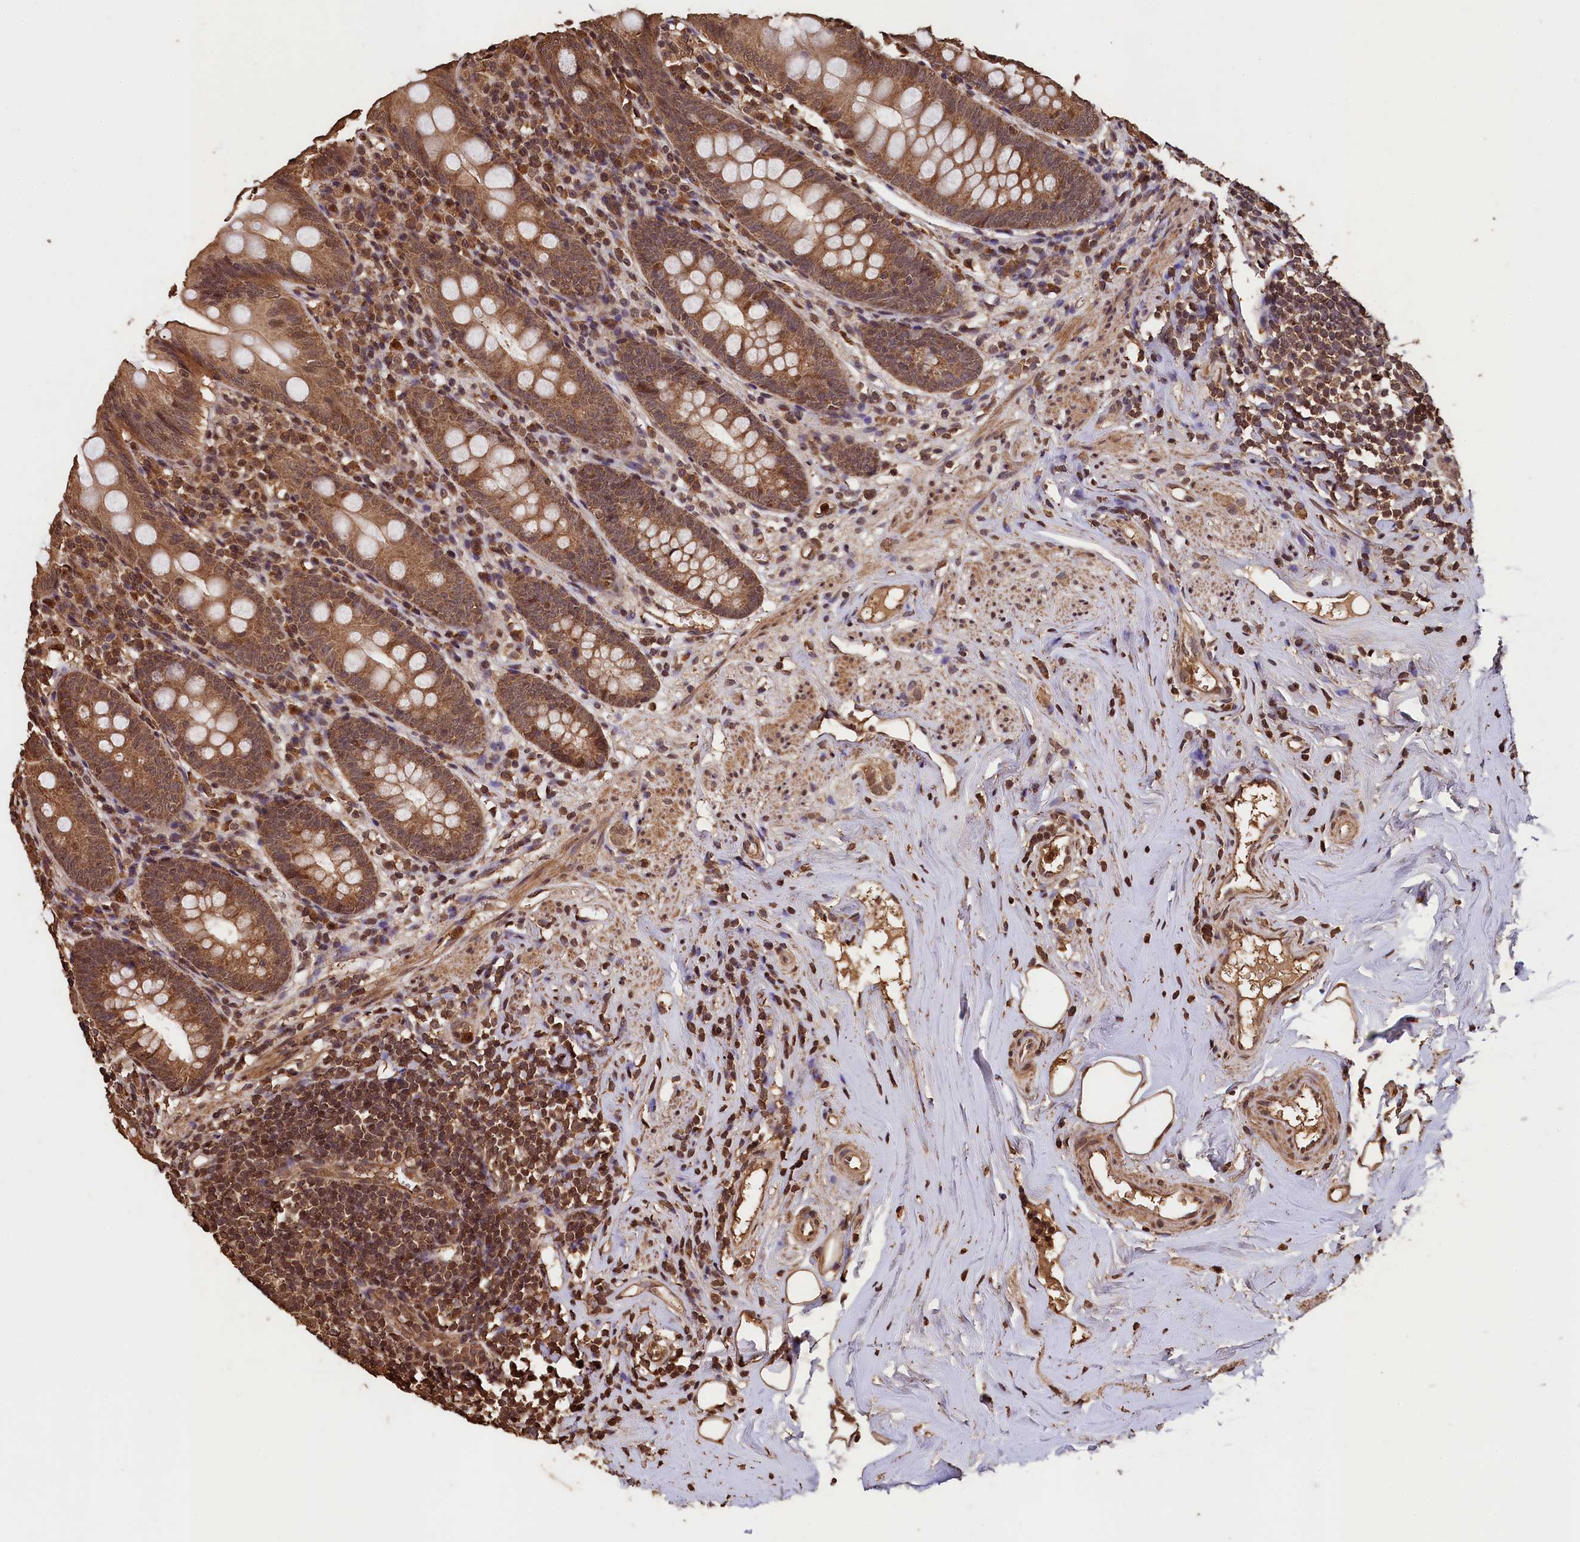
{"staining": {"intensity": "moderate", "quantity": ">75%", "location": "cytoplasmic/membranous,nuclear"}, "tissue": "appendix", "cell_type": "Glandular cells", "image_type": "normal", "snomed": [{"axis": "morphology", "description": "Normal tissue, NOS"}, {"axis": "topography", "description": "Appendix"}], "caption": "A brown stain highlights moderate cytoplasmic/membranous,nuclear positivity of a protein in glandular cells of normal appendix. (IHC, brightfield microscopy, high magnification).", "gene": "CEP57L1", "patient": {"sex": "female", "age": 51}}